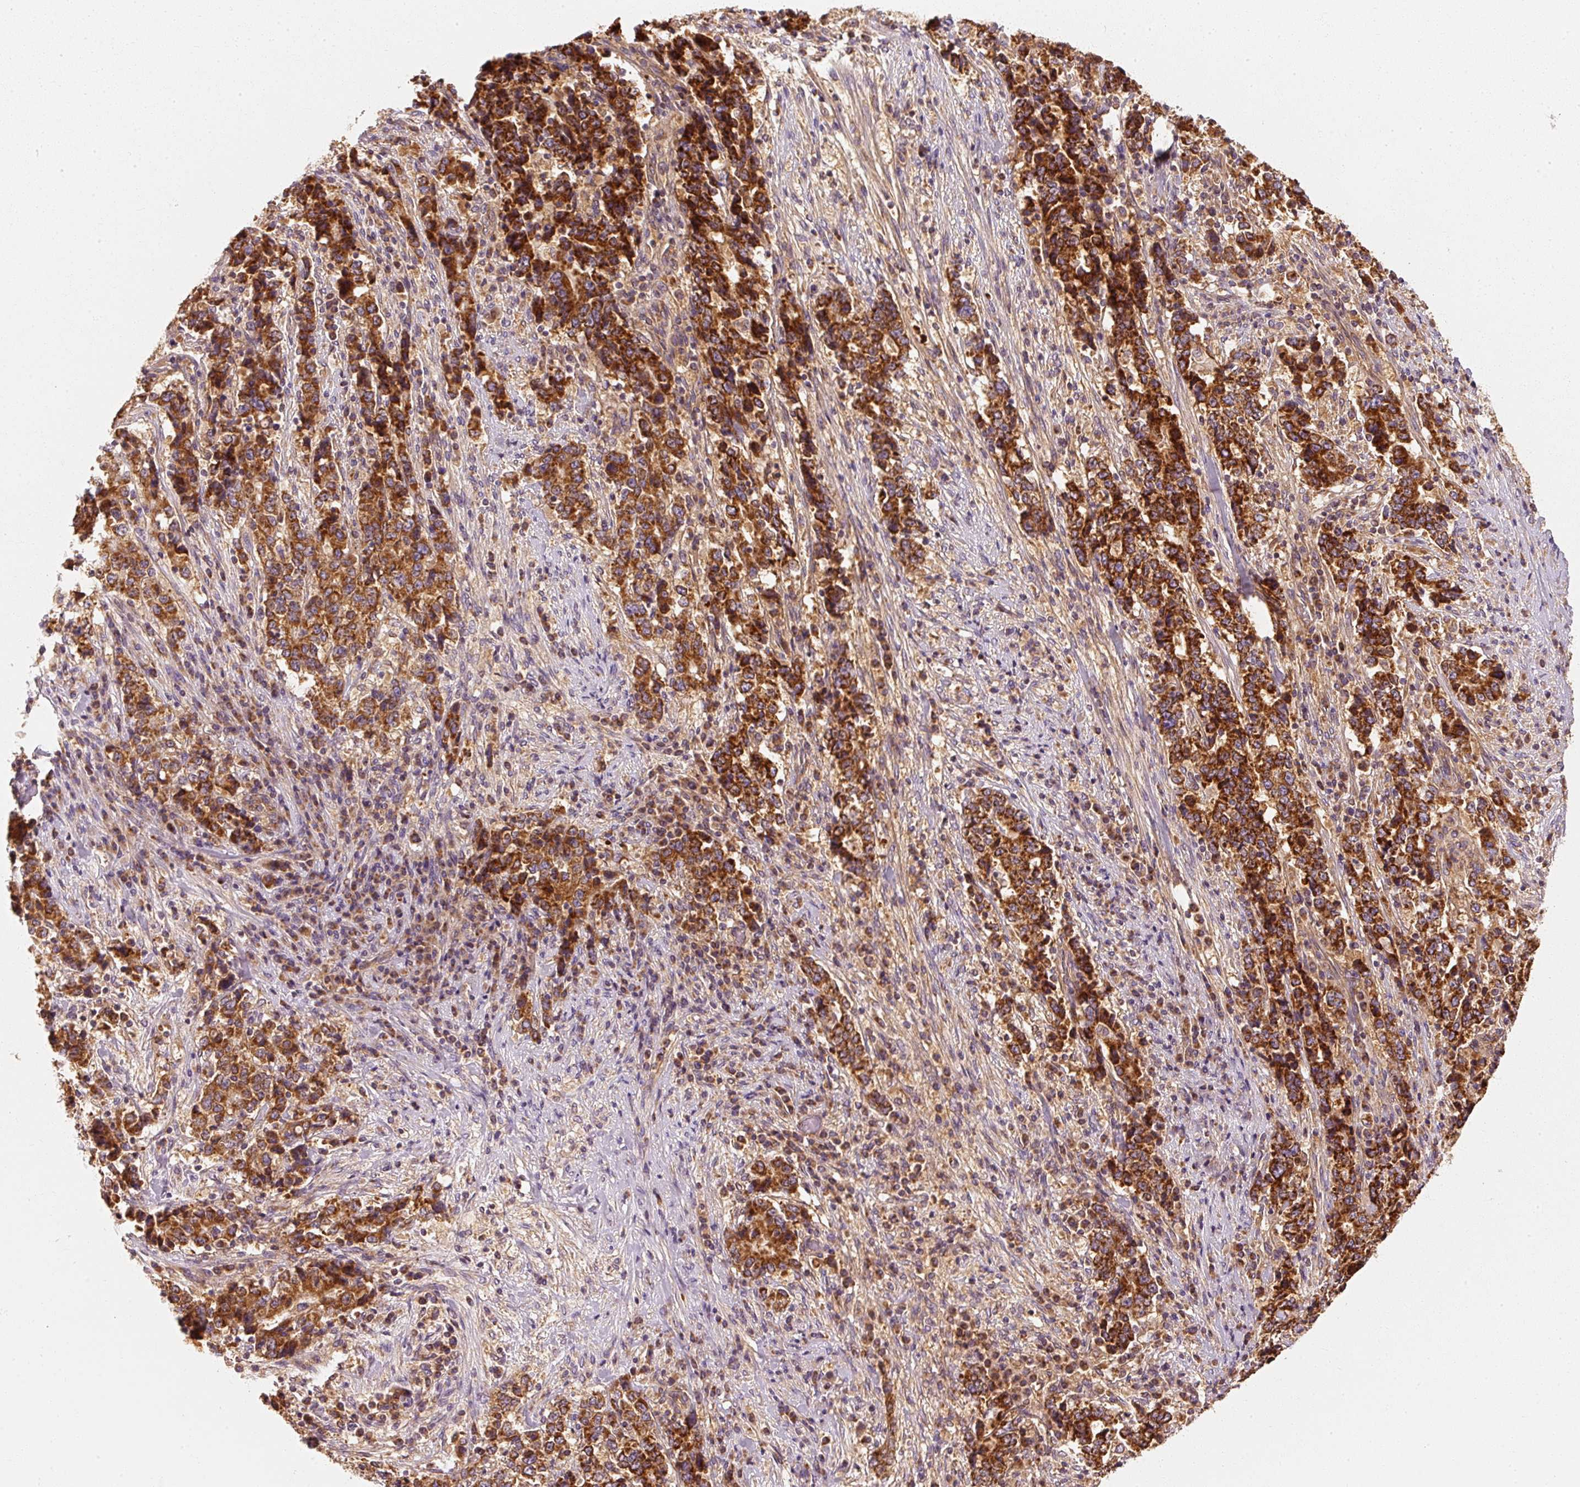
{"staining": {"intensity": "strong", "quantity": ">75%", "location": "cytoplasmic/membranous"}, "tissue": "stomach cancer", "cell_type": "Tumor cells", "image_type": "cancer", "snomed": [{"axis": "morphology", "description": "Normal tissue, NOS"}, {"axis": "morphology", "description": "Adenocarcinoma, NOS"}, {"axis": "topography", "description": "Stomach, upper"}, {"axis": "topography", "description": "Stomach"}], "caption": "Human stomach adenocarcinoma stained with a brown dye exhibits strong cytoplasmic/membranous positive expression in approximately >75% of tumor cells.", "gene": "TOMM40", "patient": {"sex": "male", "age": 59}}